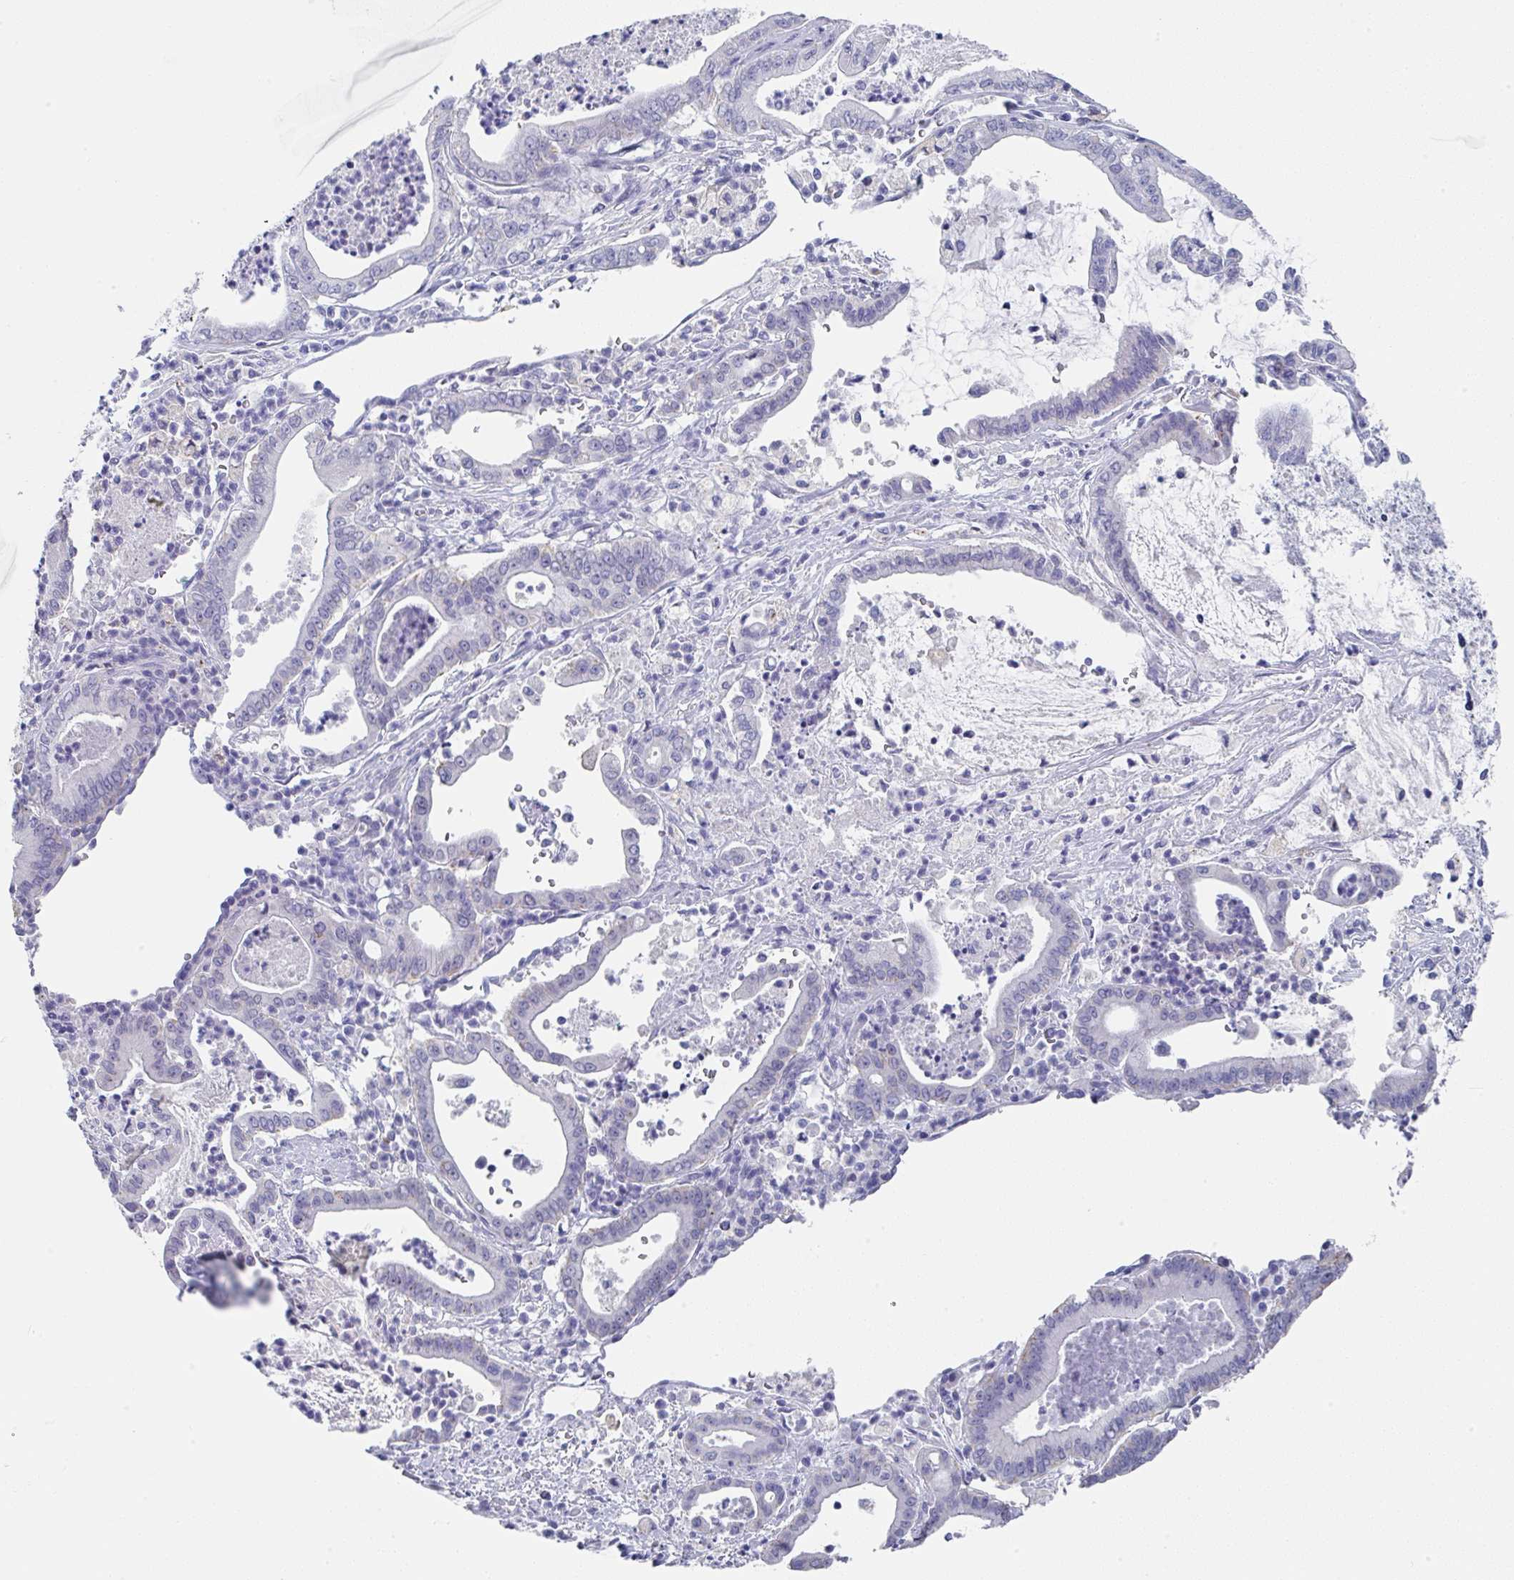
{"staining": {"intensity": "negative", "quantity": "none", "location": "none"}, "tissue": "pancreatic cancer", "cell_type": "Tumor cells", "image_type": "cancer", "snomed": [{"axis": "morphology", "description": "Adenocarcinoma, NOS"}, {"axis": "topography", "description": "Pancreas"}], "caption": "Pancreatic adenocarcinoma was stained to show a protein in brown. There is no significant staining in tumor cells.", "gene": "TNFRSF8", "patient": {"sex": "male", "age": 71}}